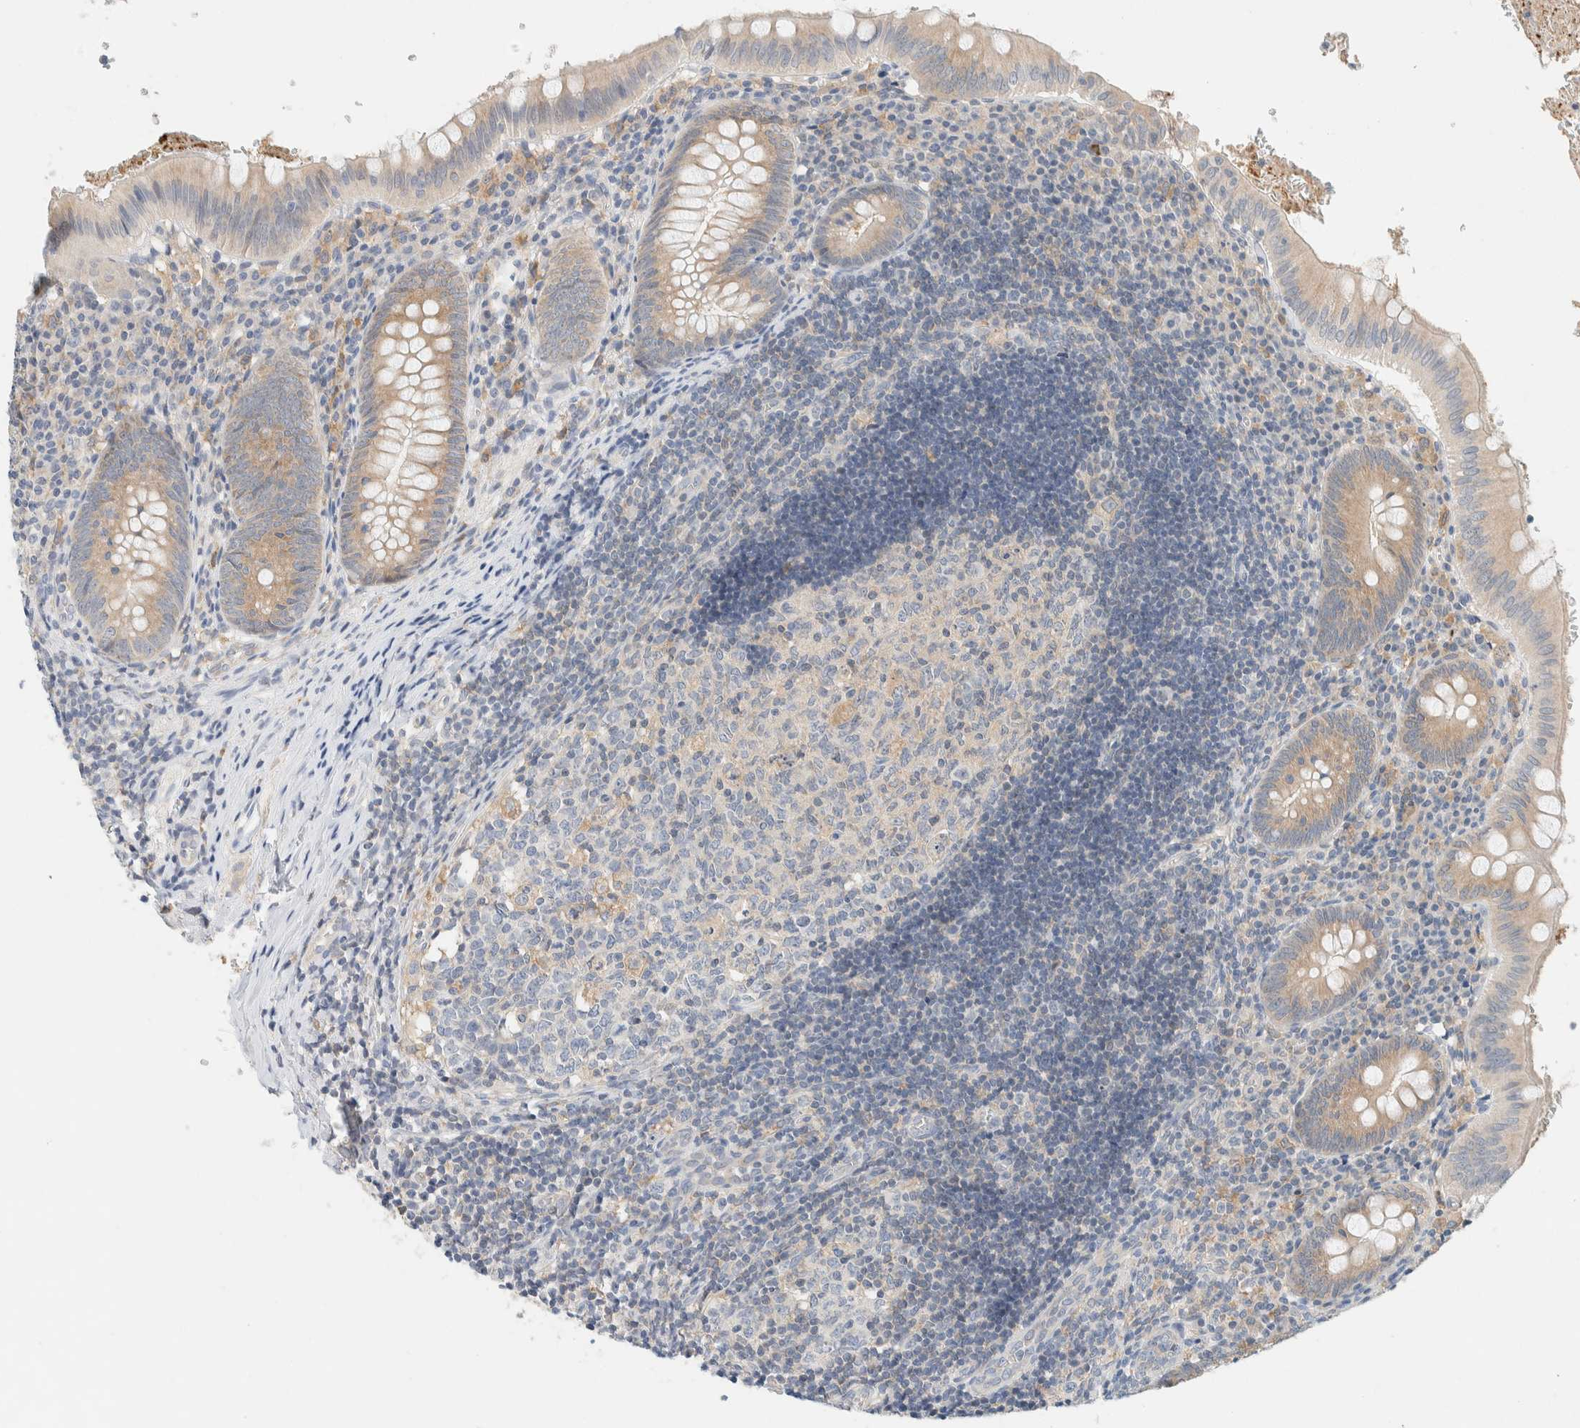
{"staining": {"intensity": "moderate", "quantity": ">75%", "location": "cytoplasmic/membranous"}, "tissue": "appendix", "cell_type": "Glandular cells", "image_type": "normal", "snomed": [{"axis": "morphology", "description": "Normal tissue, NOS"}, {"axis": "topography", "description": "Appendix"}], "caption": "Normal appendix reveals moderate cytoplasmic/membranous positivity in approximately >75% of glandular cells, visualized by immunohistochemistry.", "gene": "SUMF2", "patient": {"sex": "male", "age": 8}}